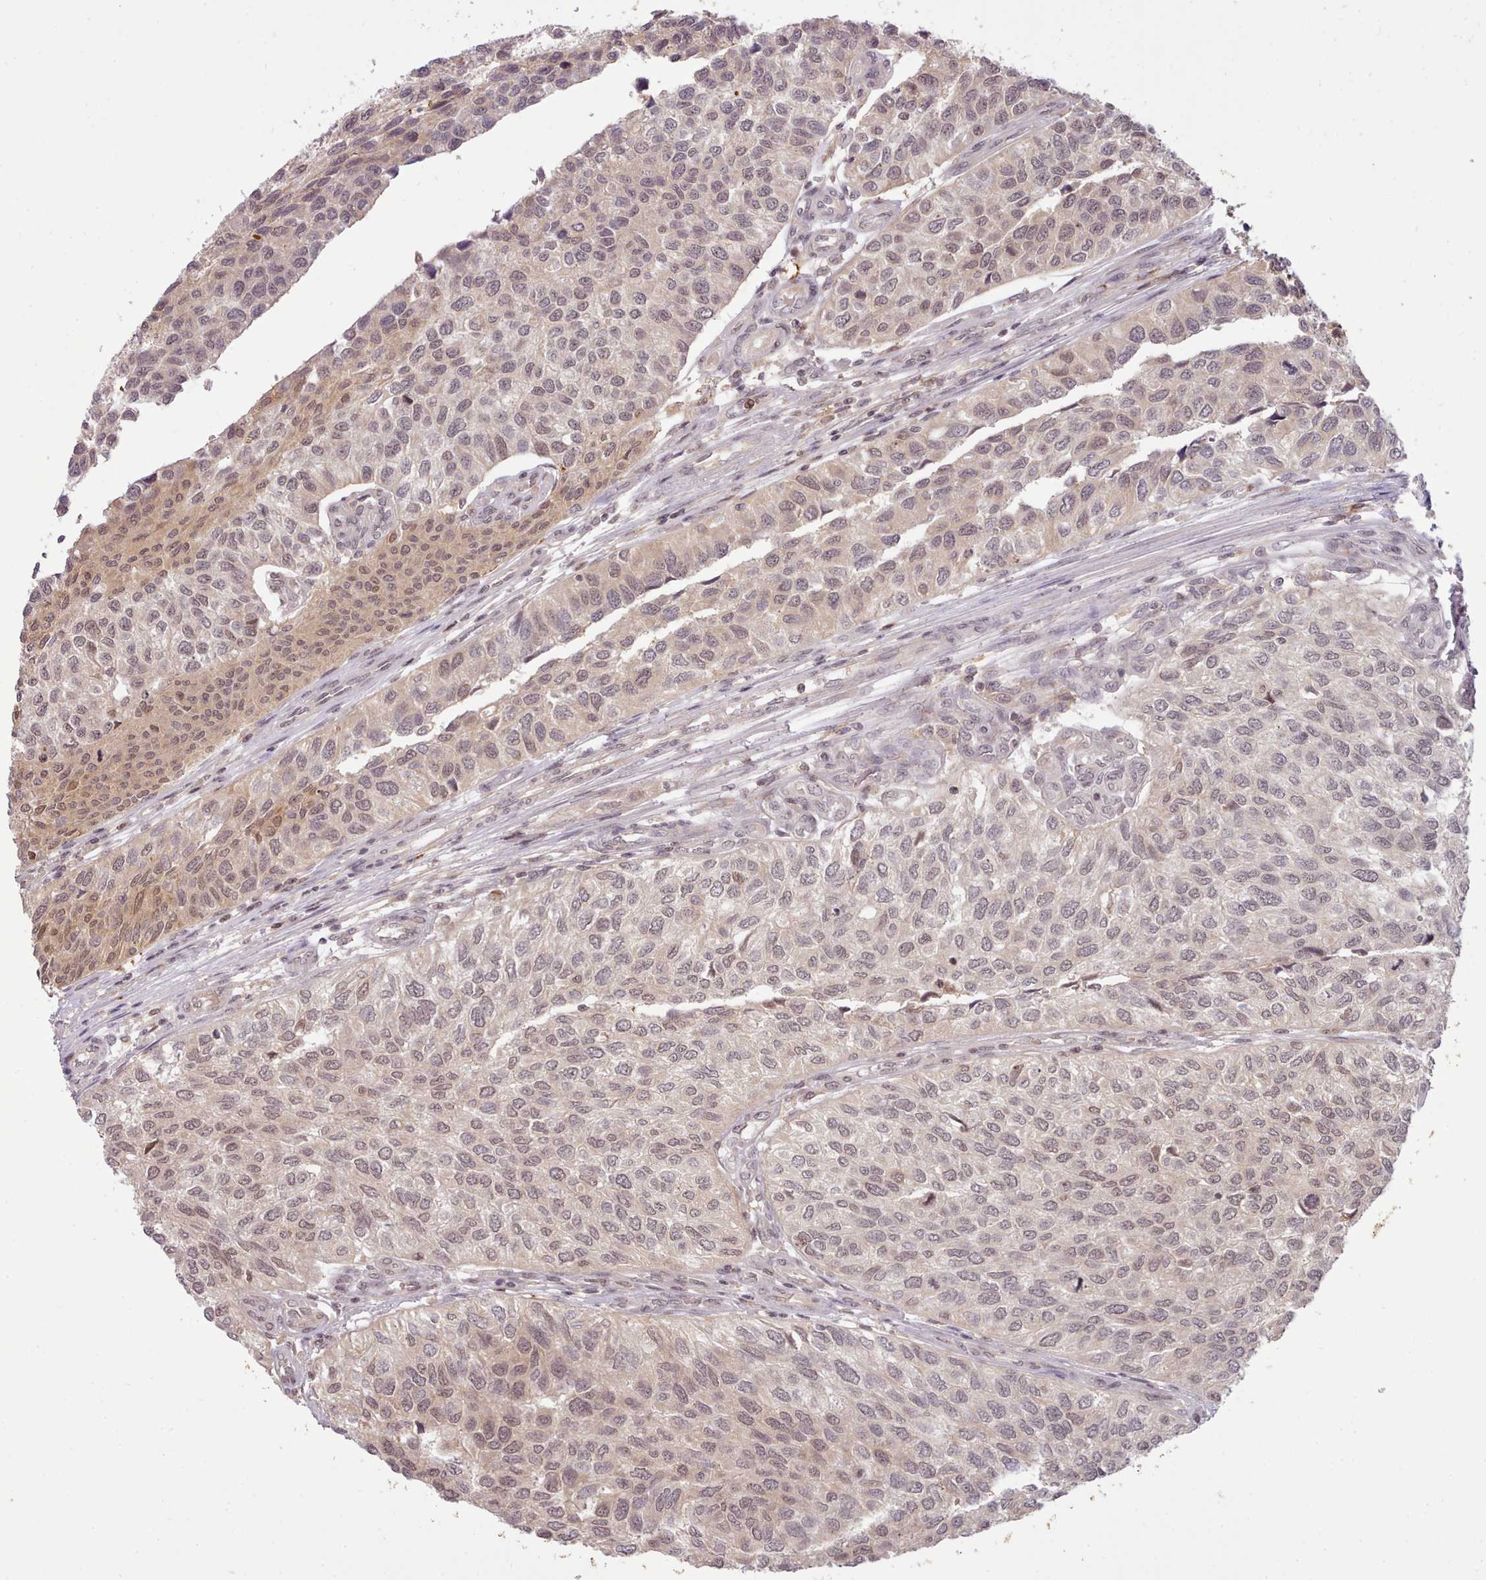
{"staining": {"intensity": "weak", "quantity": ">75%", "location": "nuclear"}, "tissue": "urothelial cancer", "cell_type": "Tumor cells", "image_type": "cancer", "snomed": [{"axis": "morphology", "description": "Urothelial carcinoma, NOS"}, {"axis": "topography", "description": "Urinary bladder"}], "caption": "A brown stain labels weak nuclear positivity of a protein in human transitional cell carcinoma tumor cells.", "gene": "ARL17A", "patient": {"sex": "male", "age": 55}}